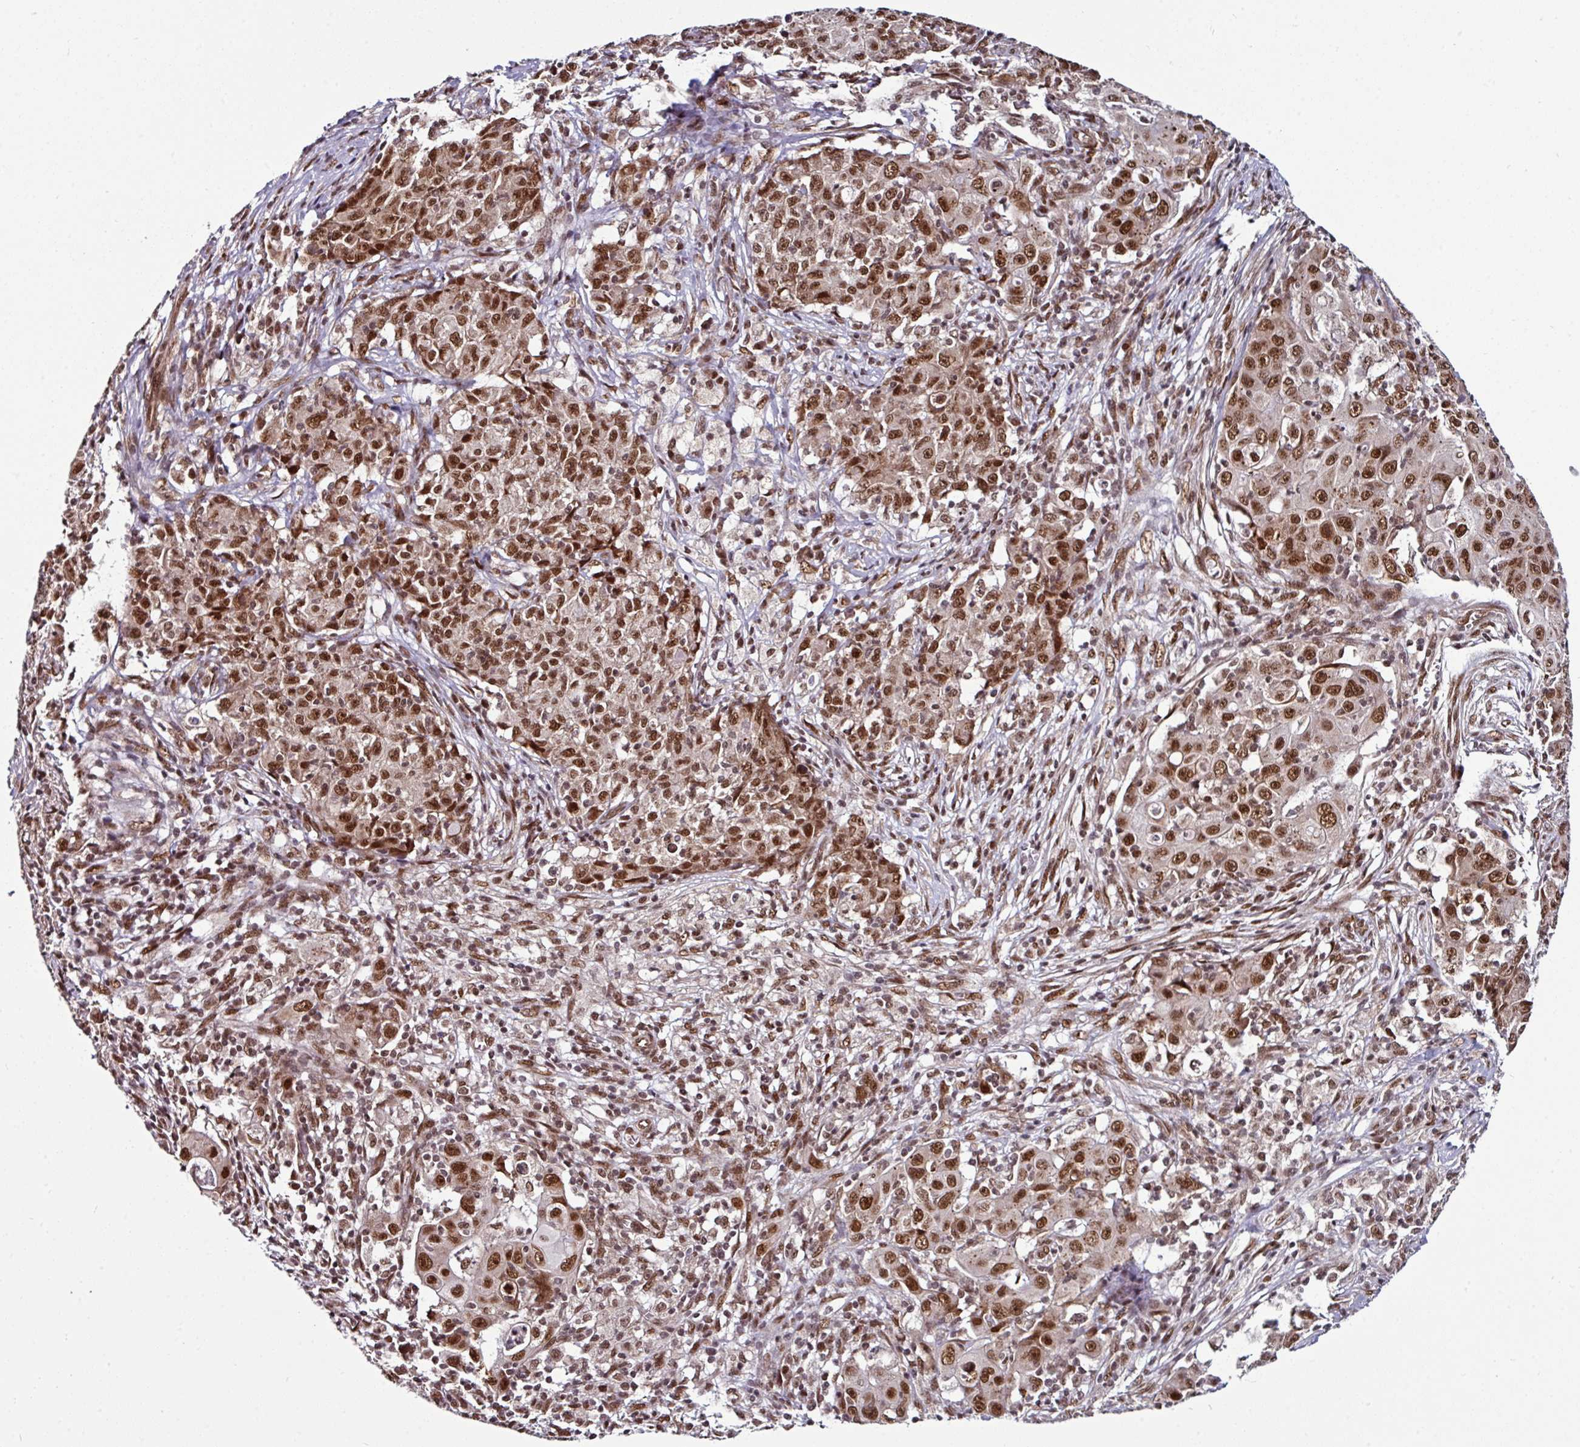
{"staining": {"intensity": "moderate", "quantity": ">75%", "location": "nuclear"}, "tissue": "ovarian cancer", "cell_type": "Tumor cells", "image_type": "cancer", "snomed": [{"axis": "morphology", "description": "Carcinoma, endometroid"}, {"axis": "topography", "description": "Ovary"}], "caption": "Tumor cells display medium levels of moderate nuclear staining in about >75% of cells in human ovarian cancer. Nuclei are stained in blue.", "gene": "MORF4L2", "patient": {"sex": "female", "age": 42}}